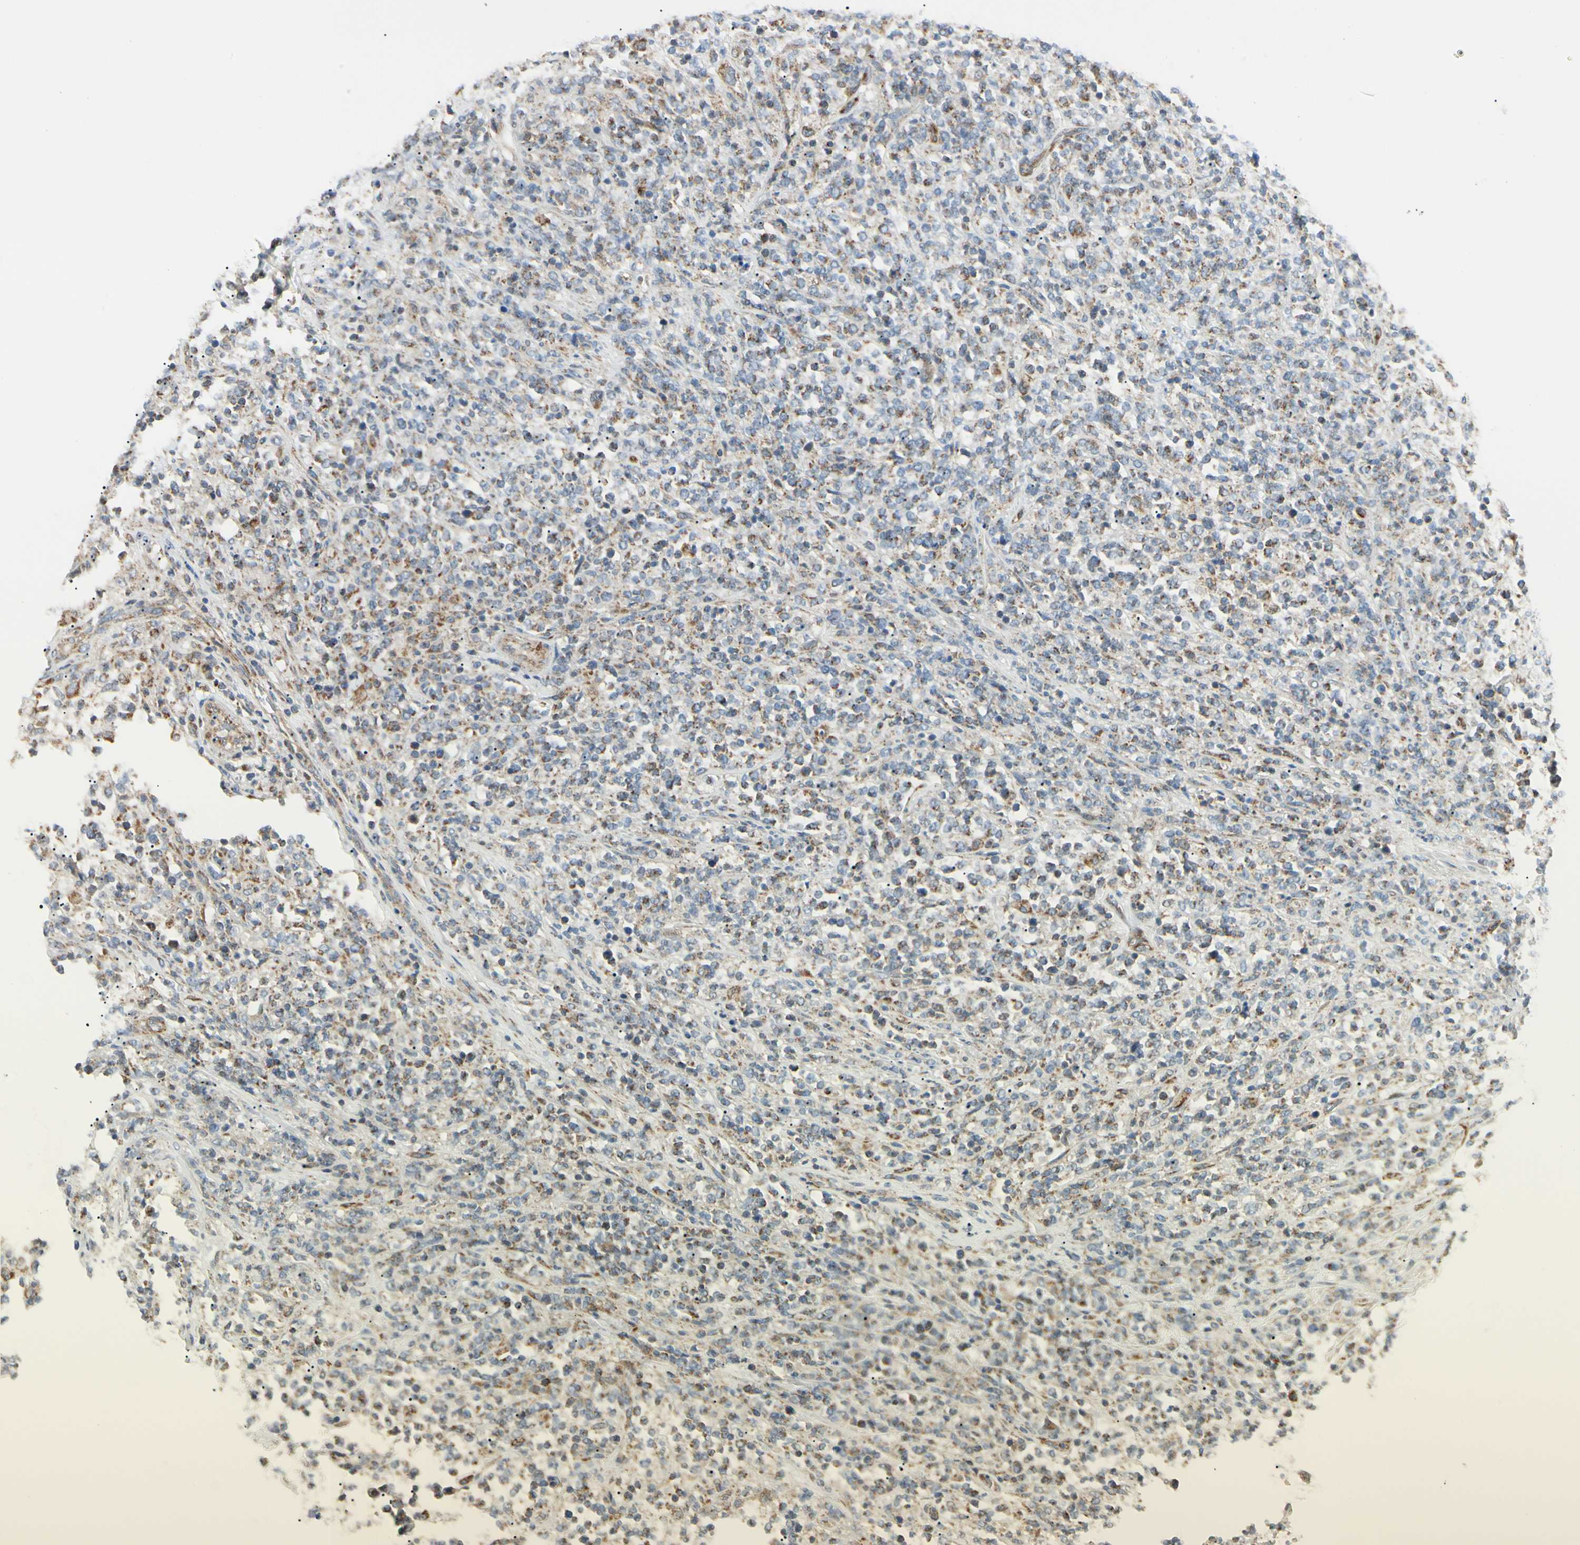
{"staining": {"intensity": "weak", "quantity": "25%-75%", "location": "cytoplasmic/membranous"}, "tissue": "lymphoma", "cell_type": "Tumor cells", "image_type": "cancer", "snomed": [{"axis": "morphology", "description": "Malignant lymphoma, non-Hodgkin's type, High grade"}, {"axis": "topography", "description": "Soft tissue"}], "caption": "This micrograph exhibits immunohistochemistry staining of human malignant lymphoma, non-Hodgkin's type (high-grade), with low weak cytoplasmic/membranous positivity in about 25%-75% of tumor cells.", "gene": "TBC1D10A", "patient": {"sex": "male", "age": 18}}